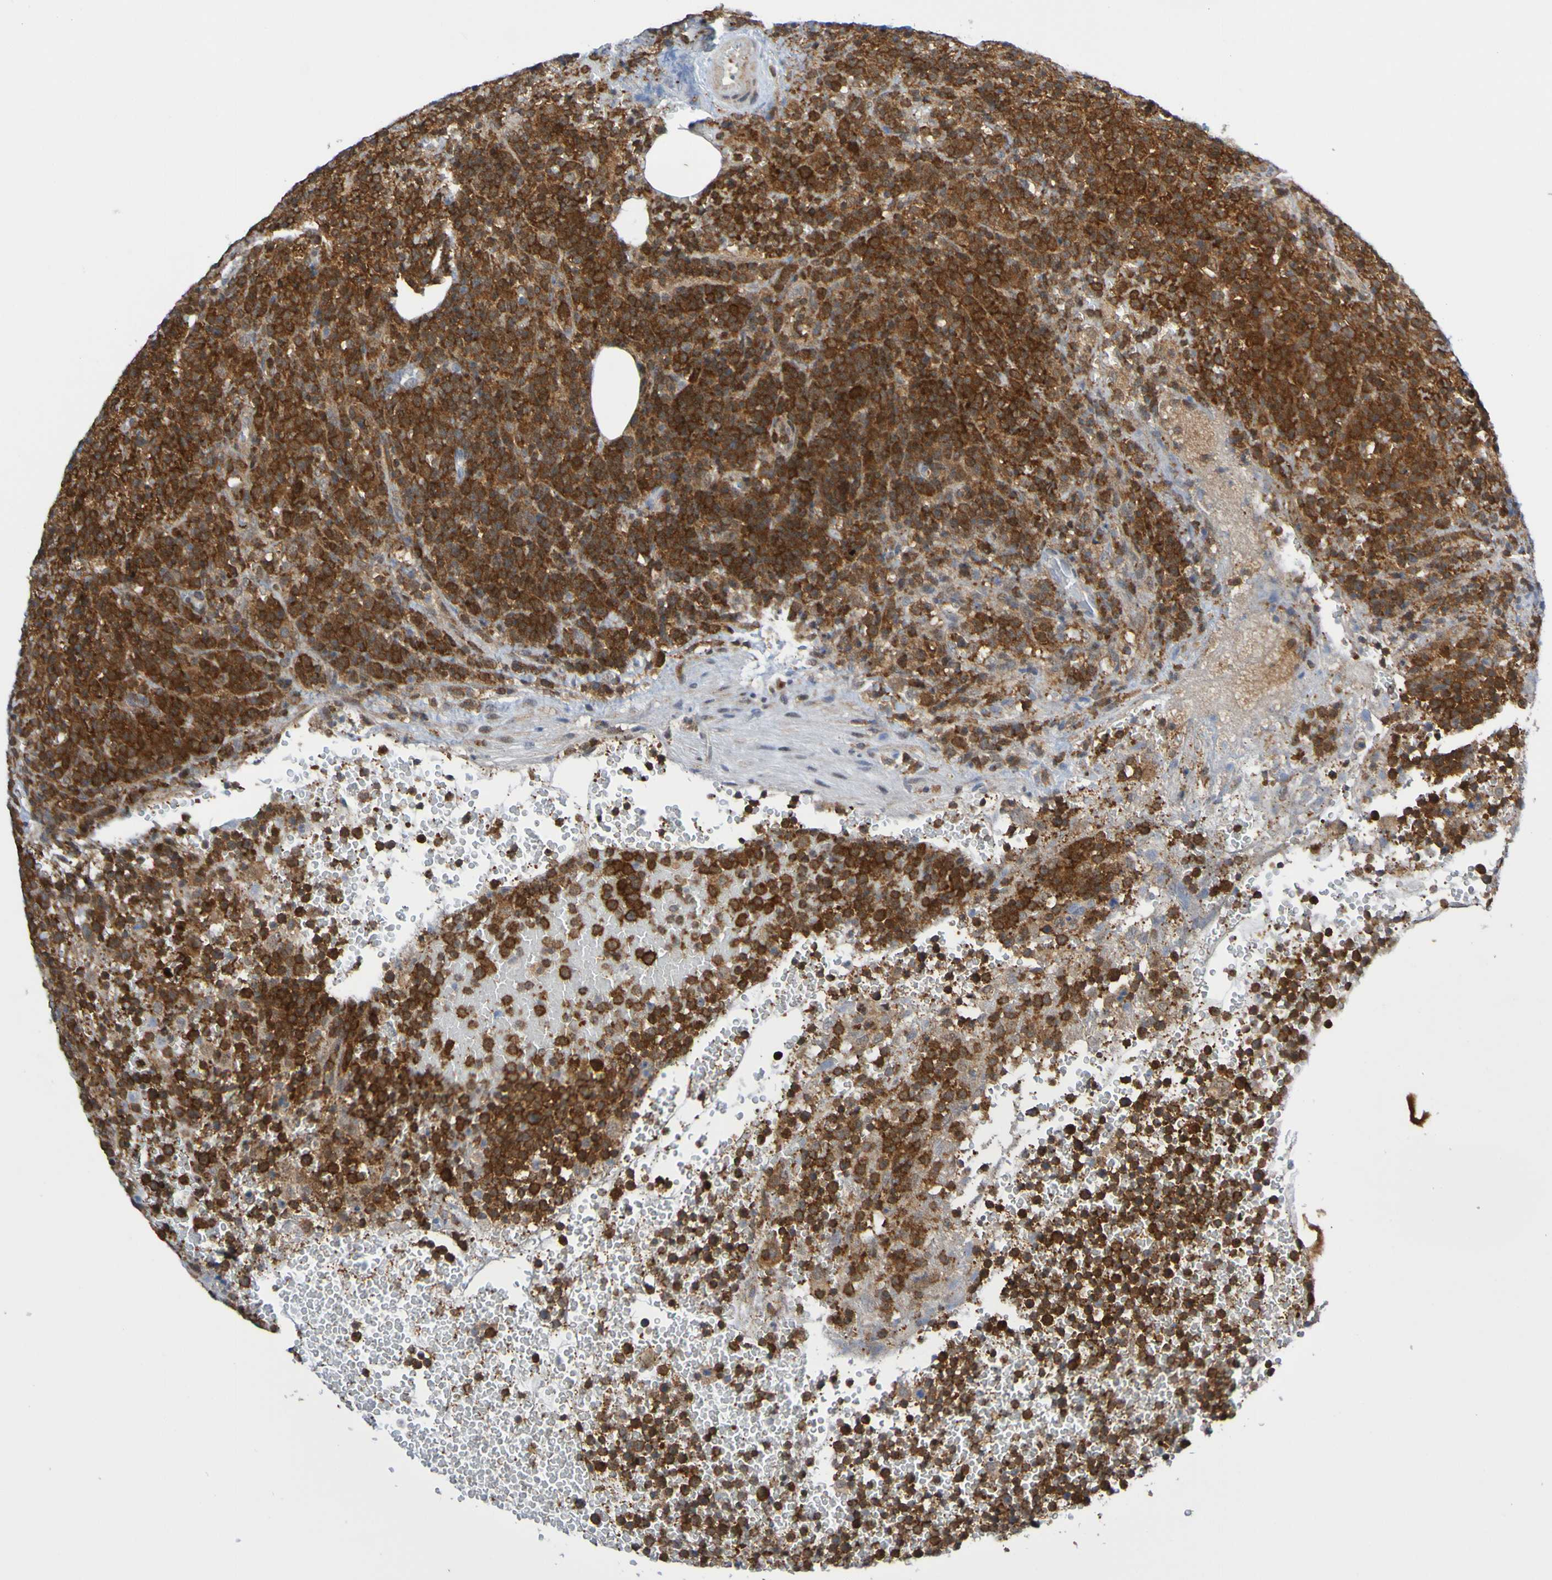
{"staining": {"intensity": "strong", "quantity": ">75%", "location": "cytoplasmic/membranous"}, "tissue": "lymphoma", "cell_type": "Tumor cells", "image_type": "cancer", "snomed": [{"axis": "morphology", "description": "Malignant lymphoma, non-Hodgkin's type, High grade"}, {"axis": "topography", "description": "Lymph node"}], "caption": "Immunohistochemical staining of lymphoma exhibits strong cytoplasmic/membranous protein staining in approximately >75% of tumor cells. The protein of interest is shown in brown color, while the nuclei are stained blue.", "gene": "ATIC", "patient": {"sex": "male", "age": 61}}